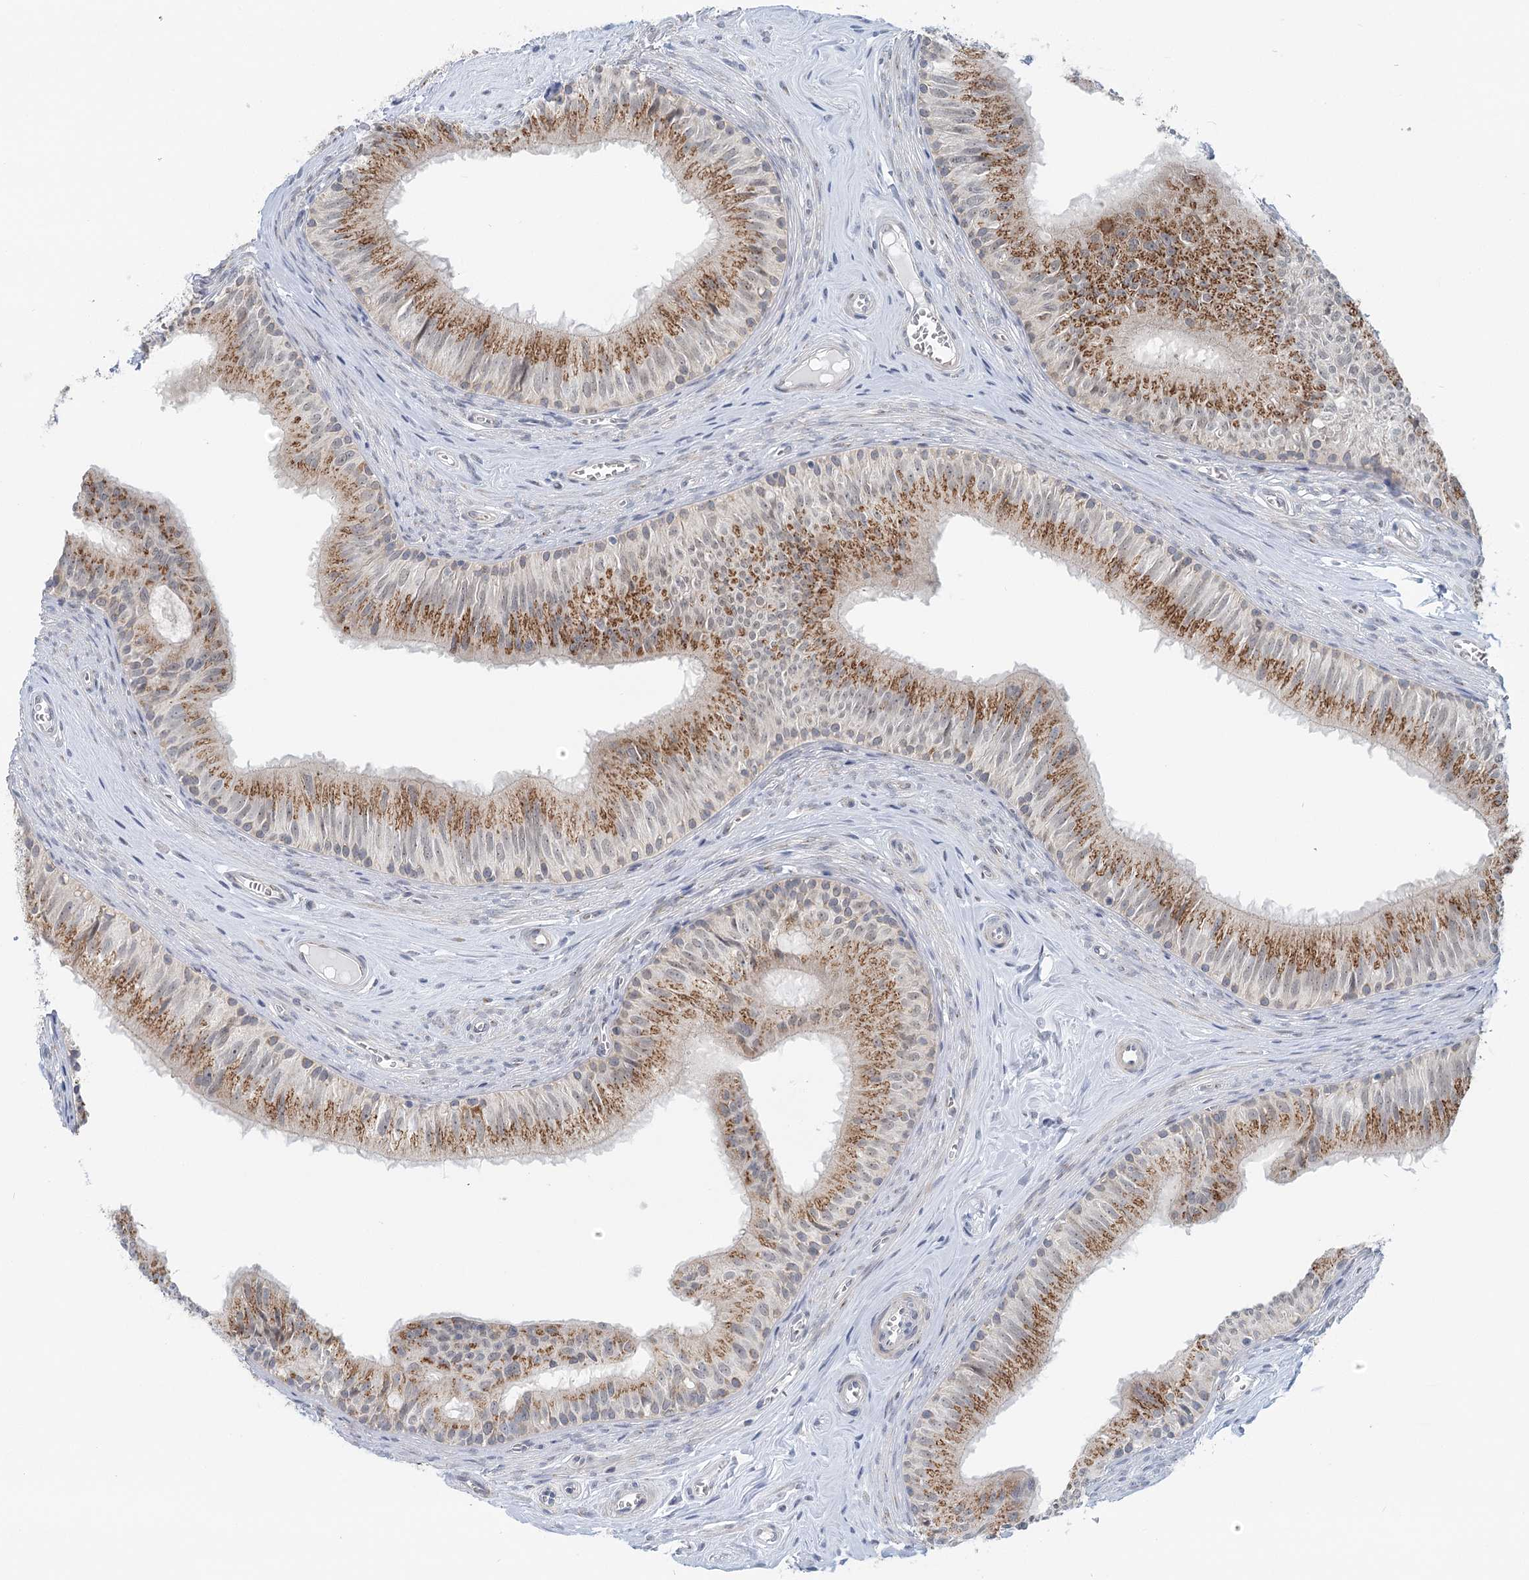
{"staining": {"intensity": "moderate", "quantity": ">75%", "location": "cytoplasmic/membranous"}, "tissue": "epididymis", "cell_type": "Glandular cells", "image_type": "normal", "snomed": [{"axis": "morphology", "description": "Normal tissue, NOS"}, {"axis": "topography", "description": "Epididymis"}], "caption": "This is a micrograph of immunohistochemistry staining of benign epididymis, which shows moderate positivity in the cytoplasmic/membranous of glandular cells.", "gene": "RNF150", "patient": {"sex": "male", "age": 46}}